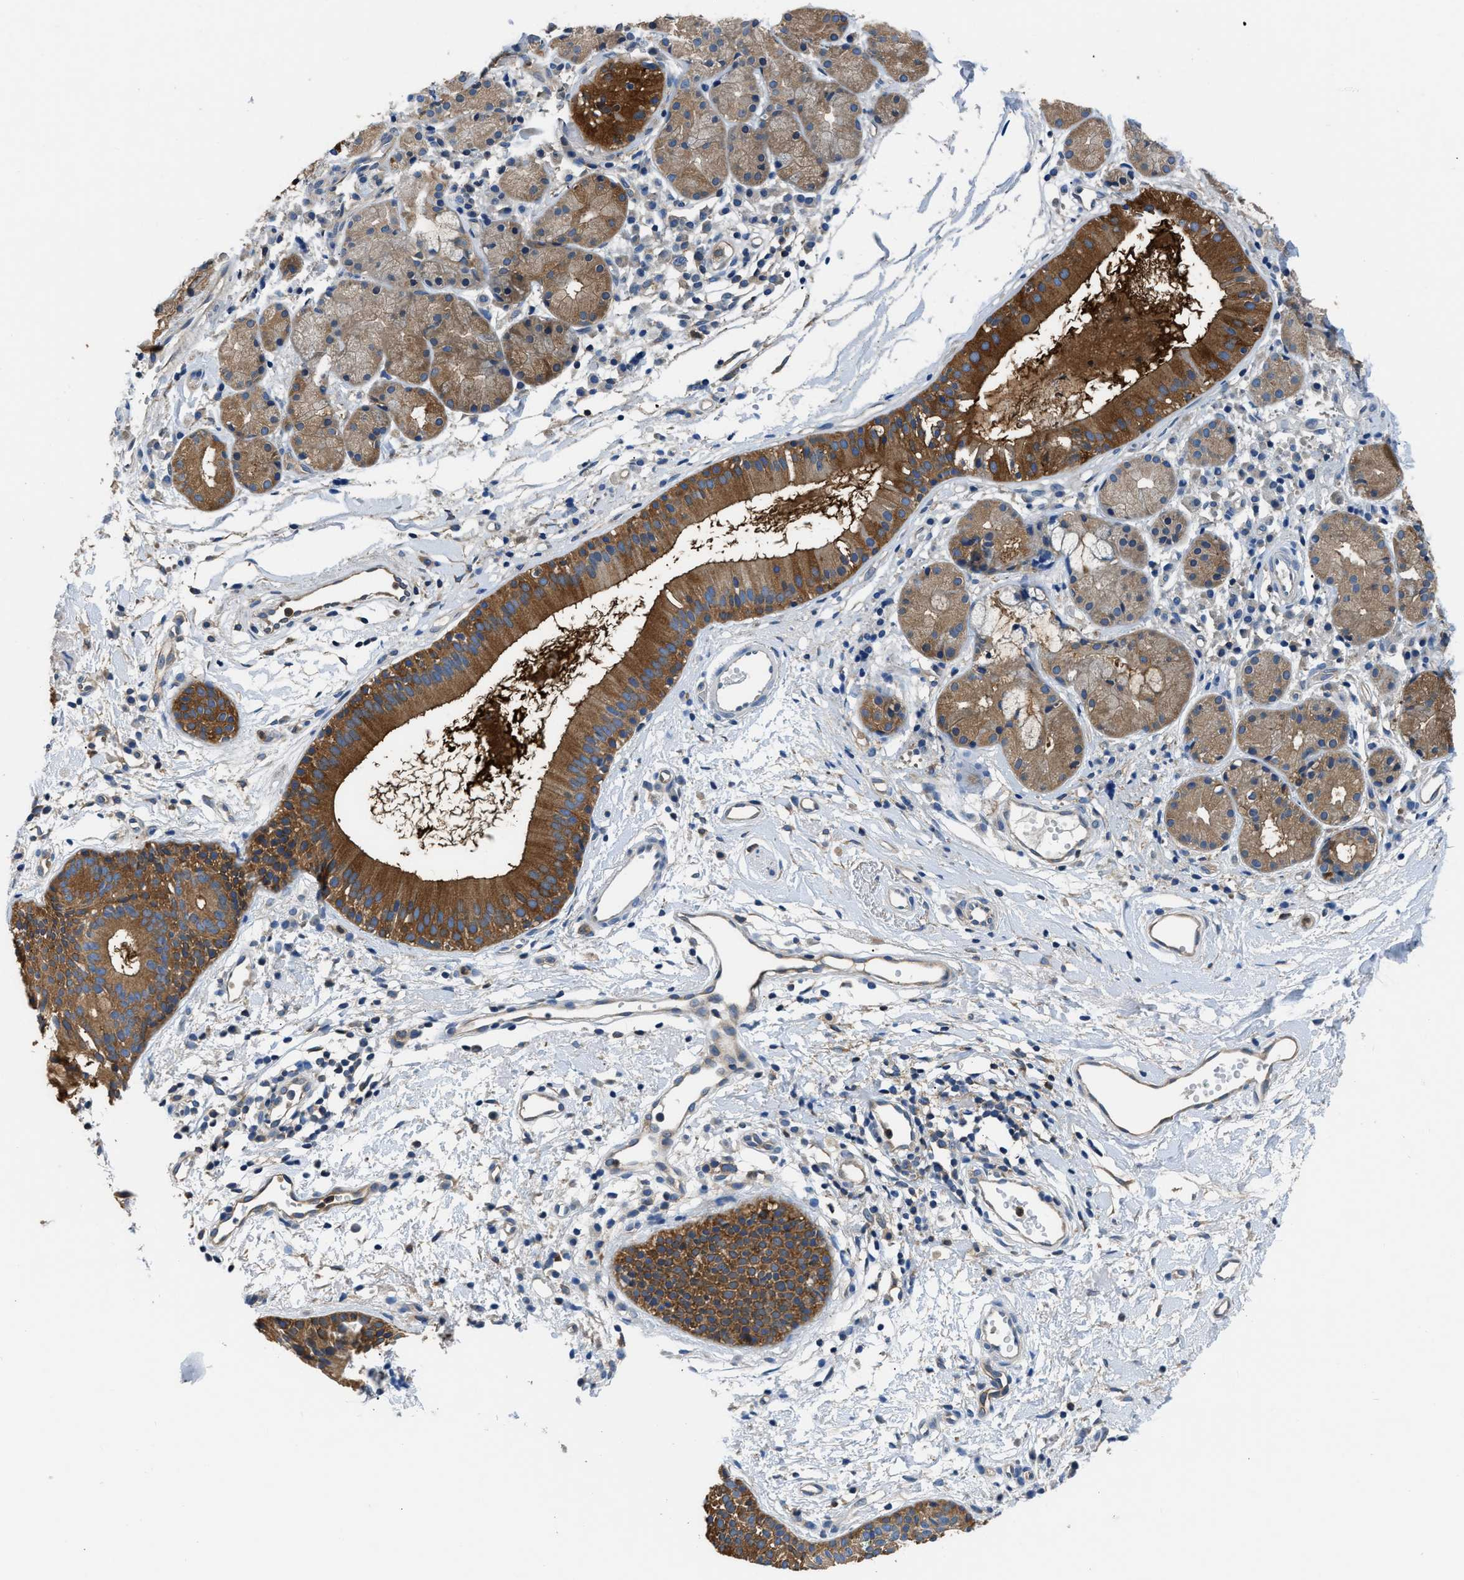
{"staining": {"intensity": "moderate", "quantity": ">75%", "location": "cytoplasmic/membranous"}, "tissue": "nasopharynx", "cell_type": "Respiratory epithelial cells", "image_type": "normal", "snomed": [{"axis": "morphology", "description": "Normal tissue, NOS"}, {"axis": "morphology", "description": "Basal cell carcinoma"}, {"axis": "topography", "description": "Cartilage tissue"}, {"axis": "topography", "description": "Nasopharynx"}, {"axis": "topography", "description": "Oral tissue"}], "caption": "Respiratory epithelial cells reveal medium levels of moderate cytoplasmic/membranous expression in about >75% of cells in benign human nasopharynx.", "gene": "PKM", "patient": {"sex": "female", "age": 77}}